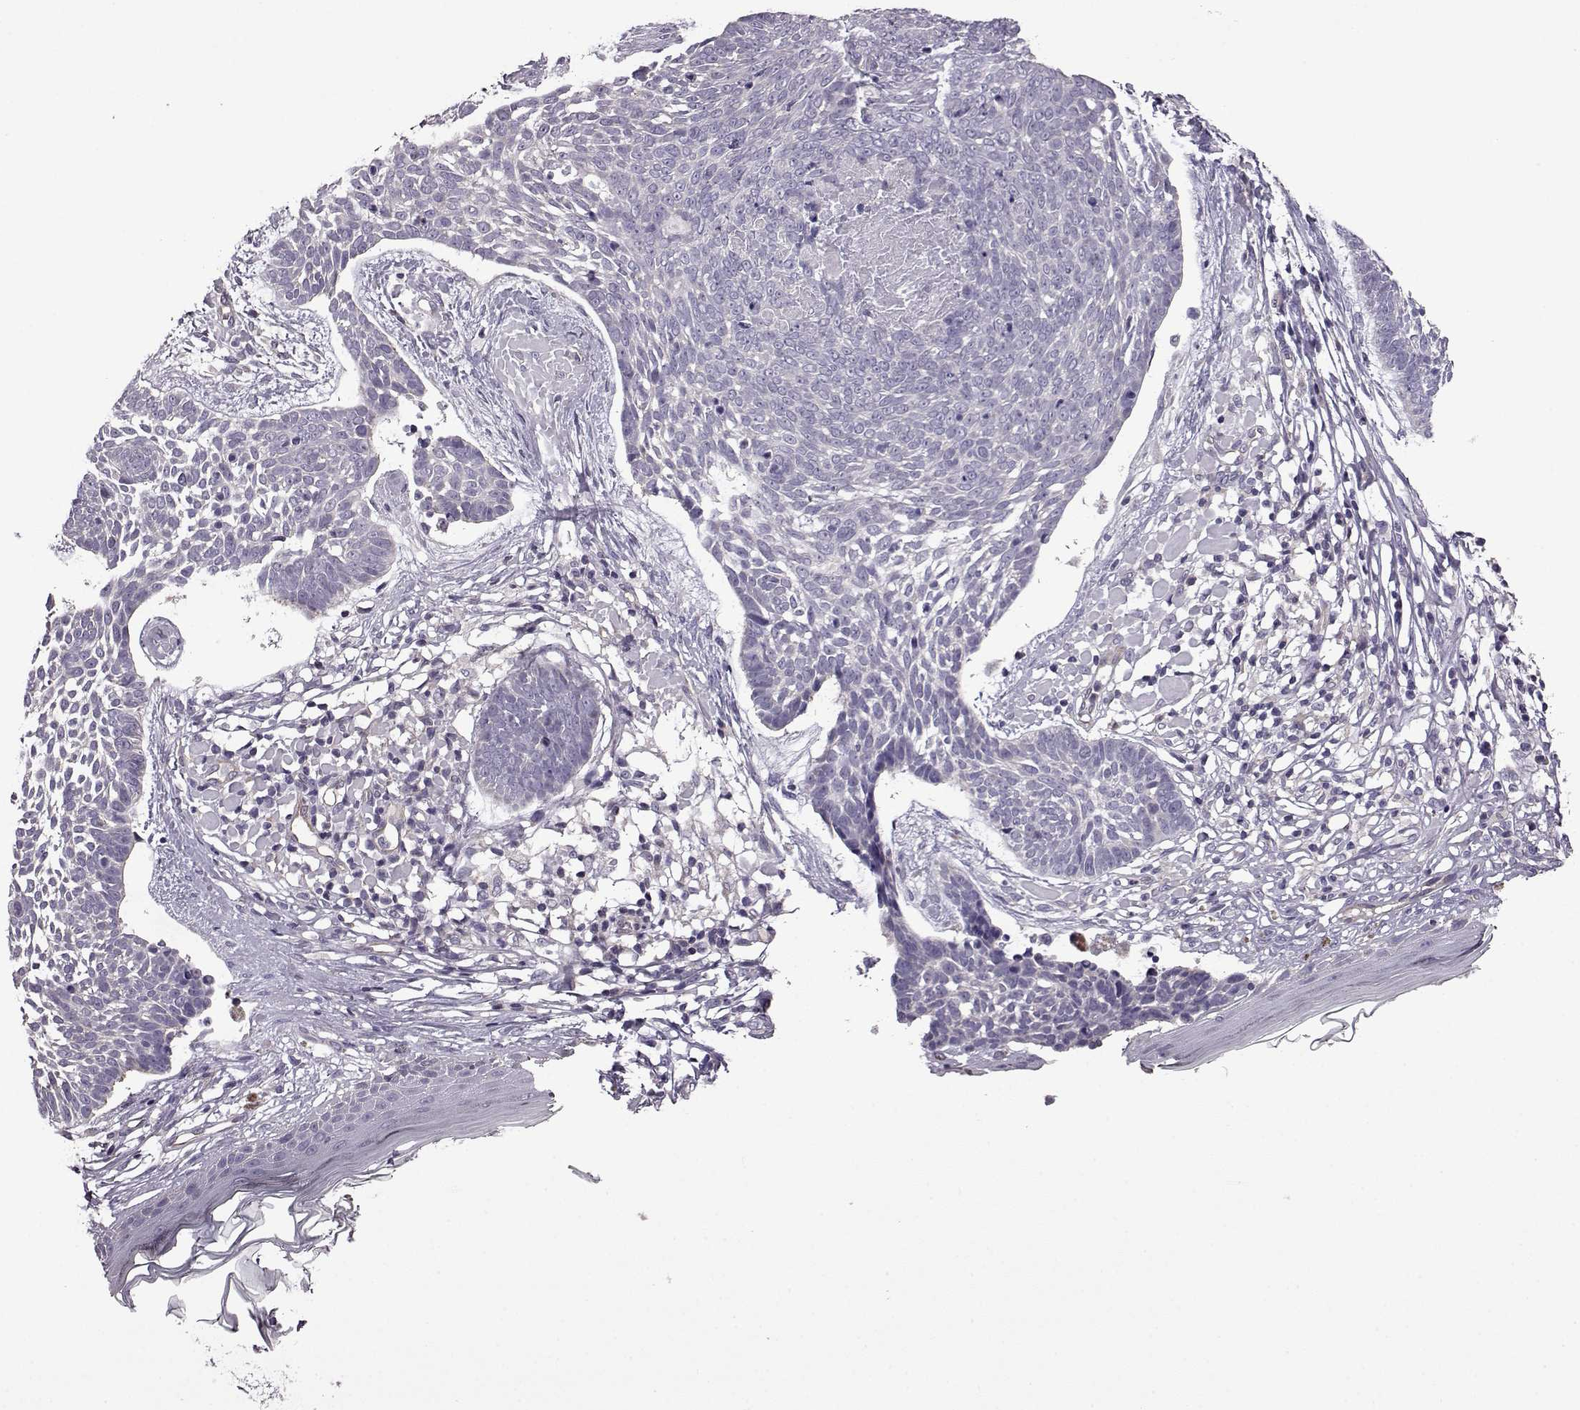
{"staining": {"intensity": "negative", "quantity": "none", "location": "none"}, "tissue": "skin cancer", "cell_type": "Tumor cells", "image_type": "cancer", "snomed": [{"axis": "morphology", "description": "Basal cell carcinoma"}, {"axis": "topography", "description": "Skin"}], "caption": "The micrograph demonstrates no significant expression in tumor cells of basal cell carcinoma (skin).", "gene": "EDDM3B", "patient": {"sex": "male", "age": 85}}